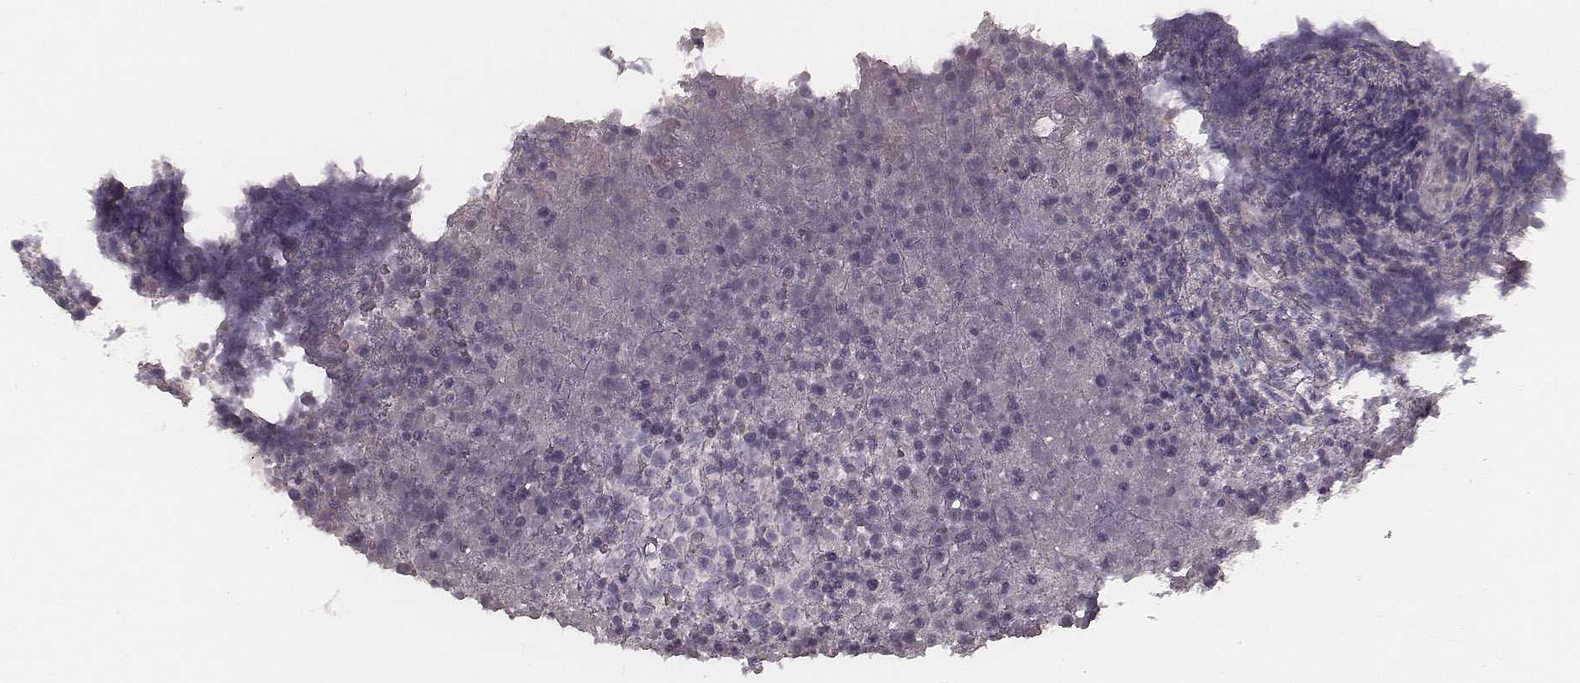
{"staining": {"intensity": "negative", "quantity": "none", "location": "none"}, "tissue": "lymphoma", "cell_type": "Tumor cells", "image_type": "cancer", "snomed": [{"axis": "morphology", "description": "Malignant lymphoma, non-Hodgkin's type, High grade"}, {"axis": "topography", "description": "Lymph node"}], "caption": "High-grade malignant lymphoma, non-Hodgkin's type was stained to show a protein in brown. There is no significant expression in tumor cells.", "gene": "ZP4", "patient": {"sex": "male", "age": 13}}